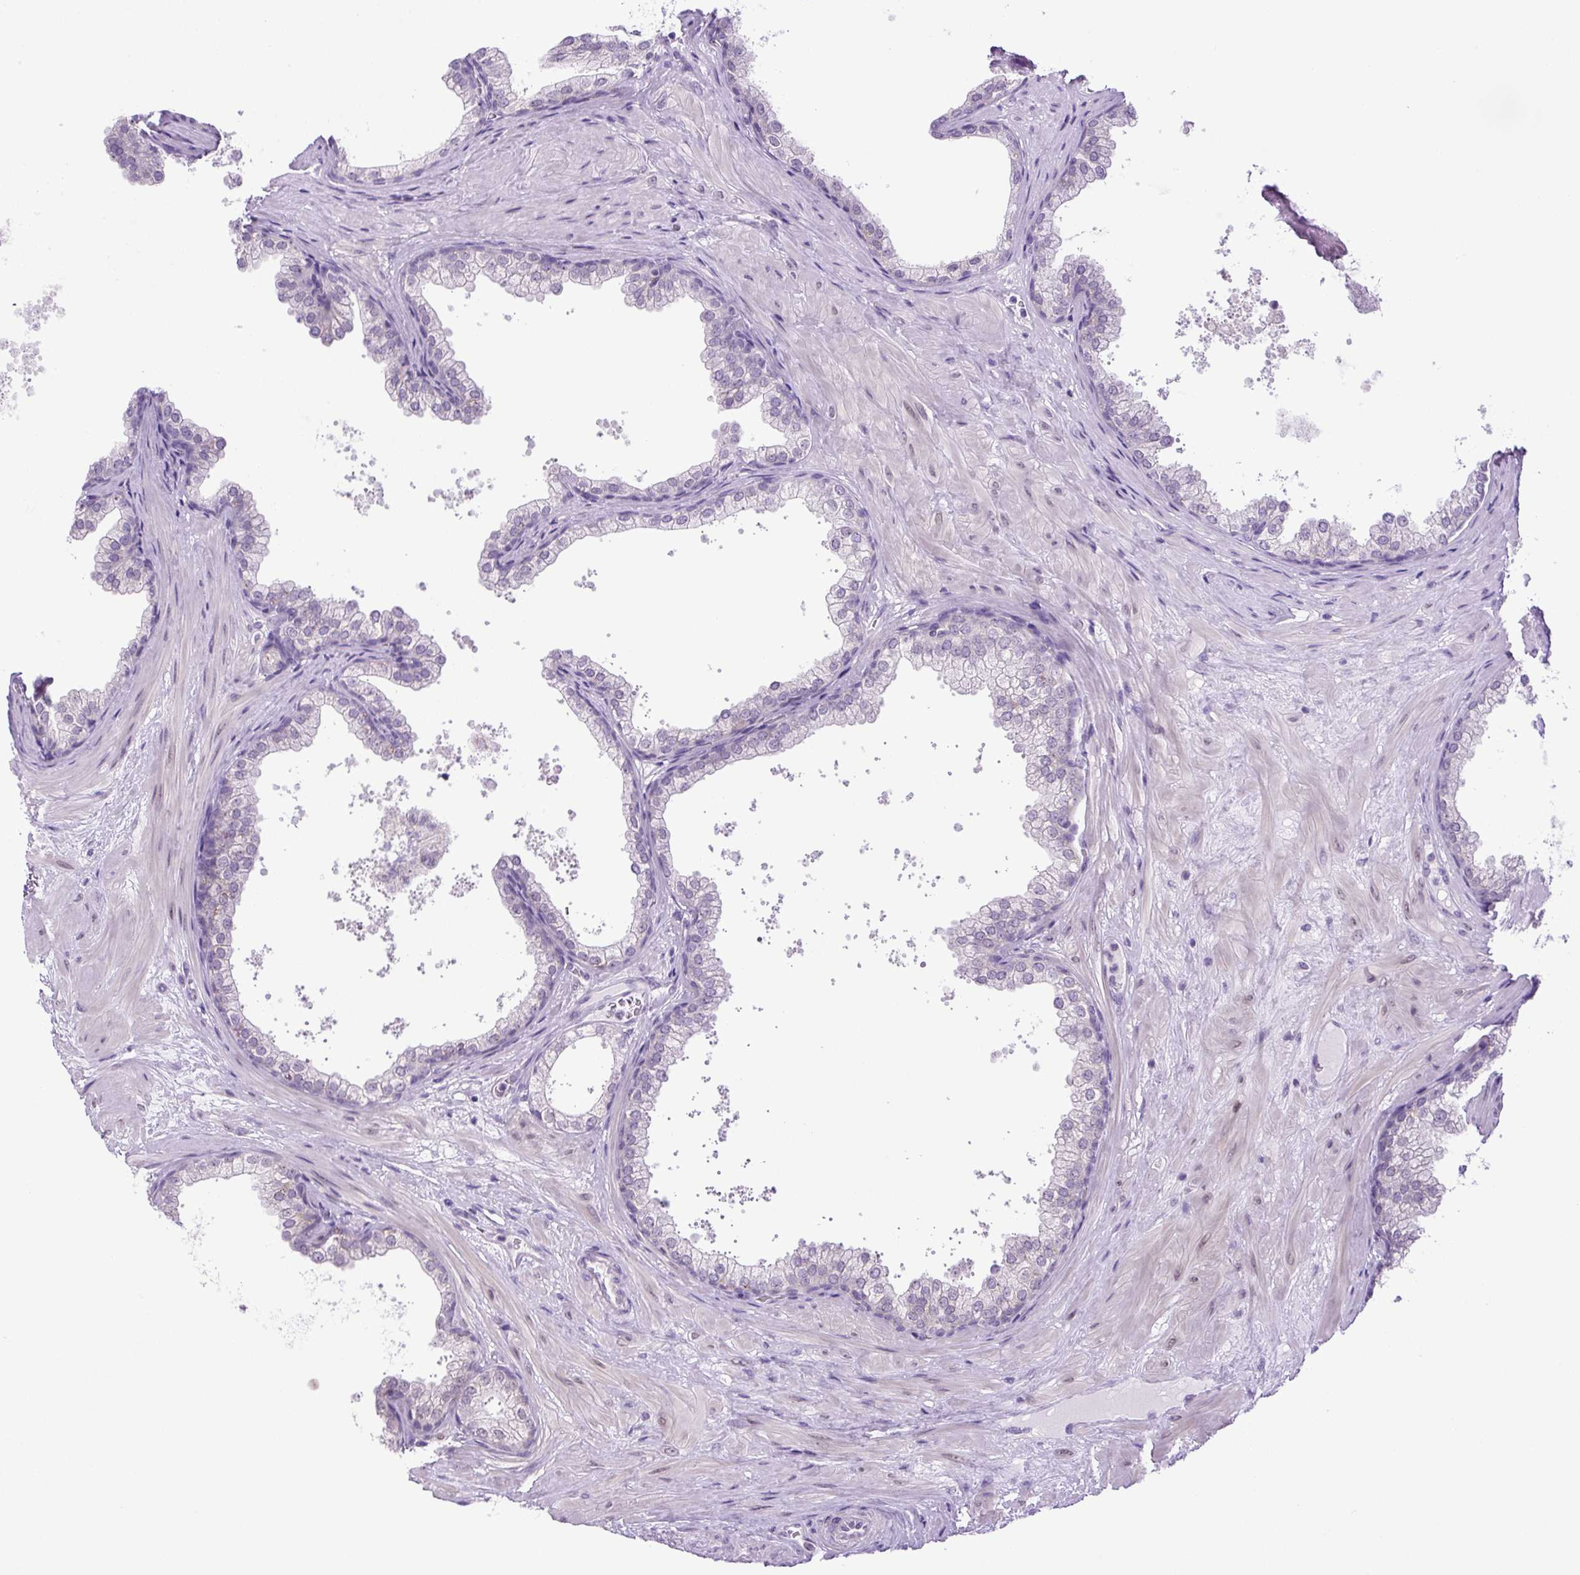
{"staining": {"intensity": "negative", "quantity": "none", "location": "none"}, "tissue": "prostate", "cell_type": "Glandular cells", "image_type": "normal", "snomed": [{"axis": "morphology", "description": "Normal tissue, NOS"}, {"axis": "topography", "description": "Prostate"}], "caption": "The histopathology image reveals no significant expression in glandular cells of prostate.", "gene": "KPNA1", "patient": {"sex": "male", "age": 37}}